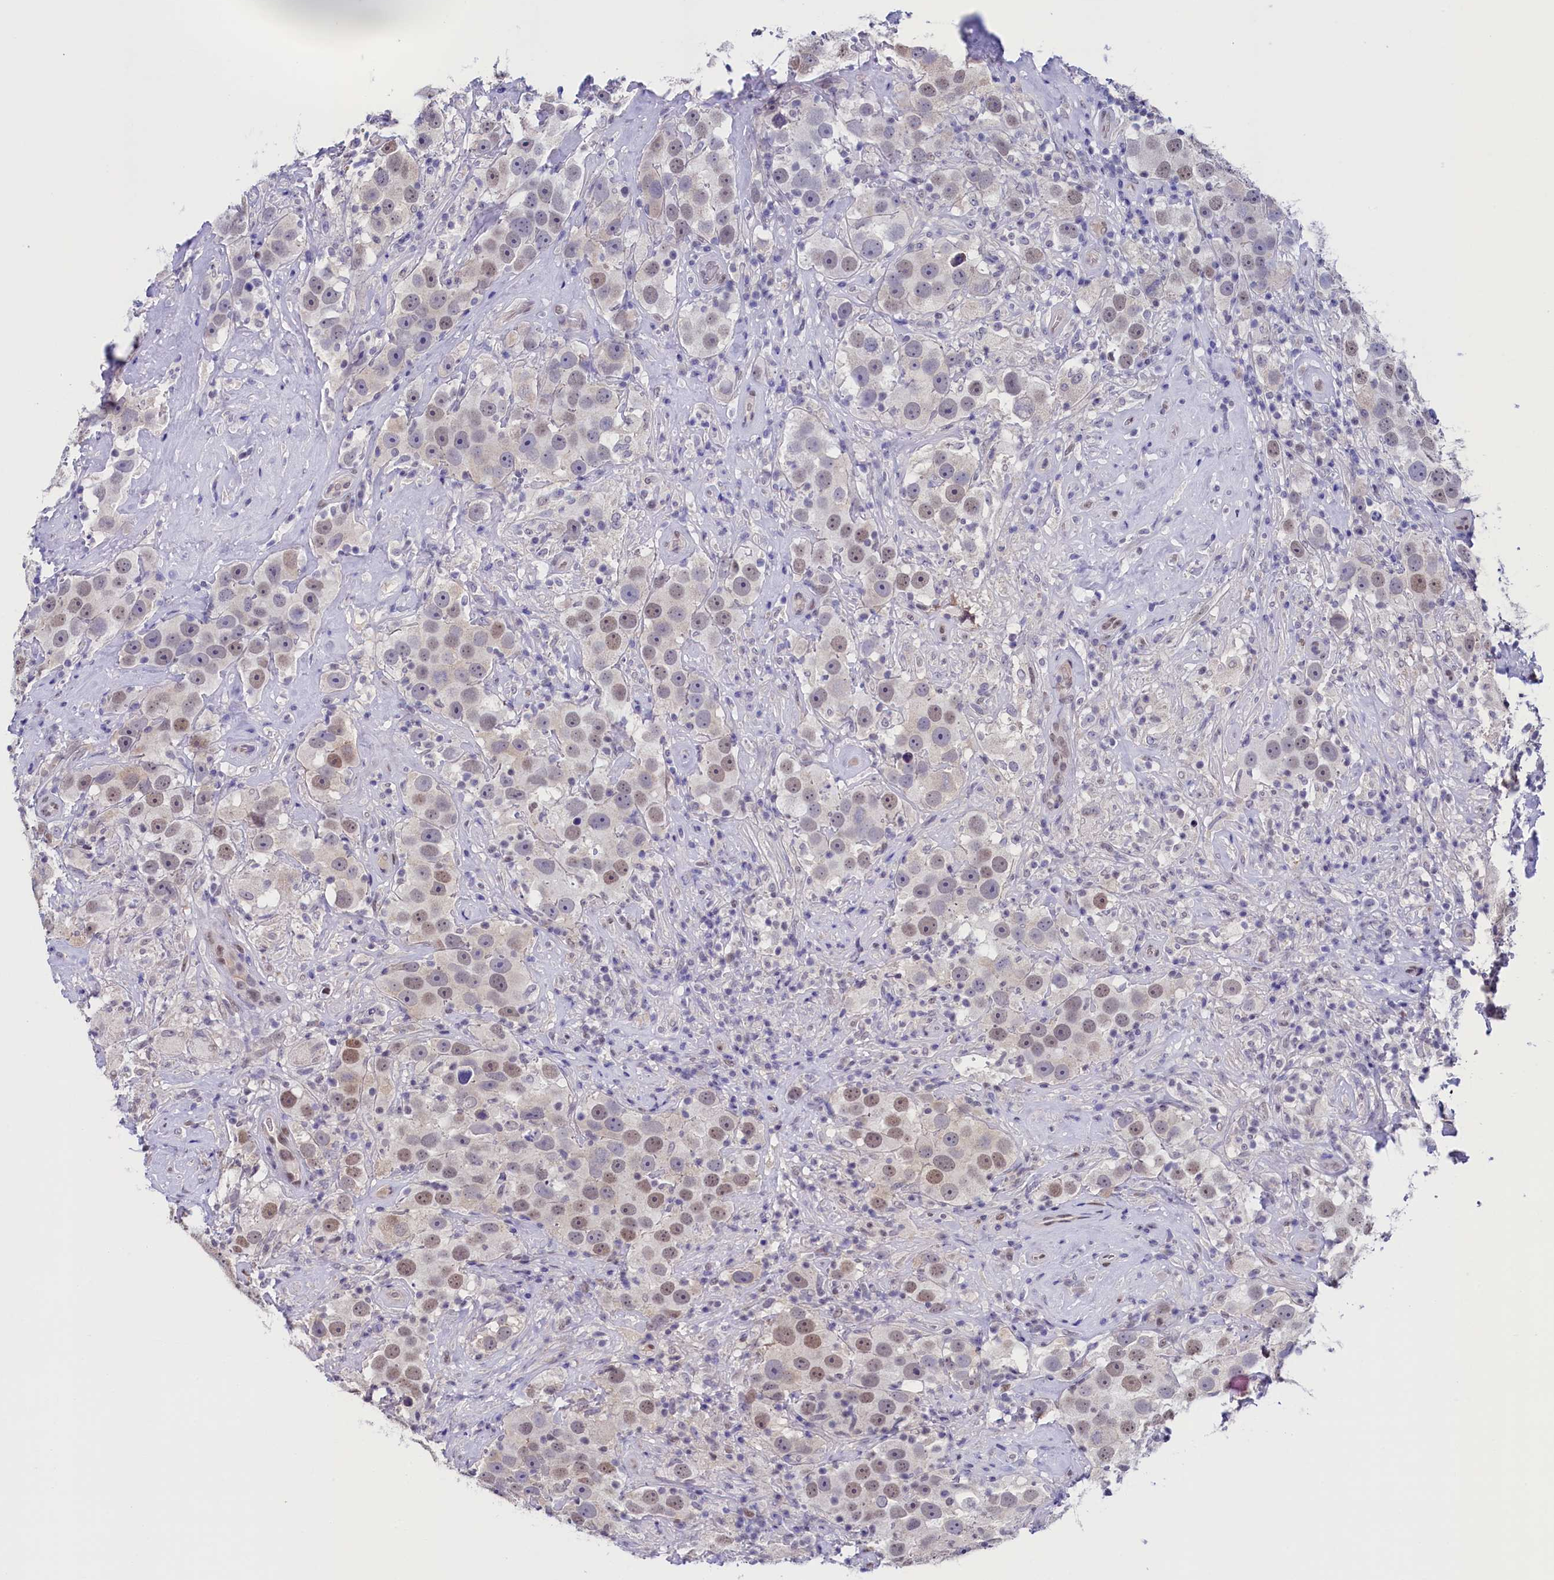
{"staining": {"intensity": "moderate", "quantity": "25%-75%", "location": "nuclear"}, "tissue": "testis cancer", "cell_type": "Tumor cells", "image_type": "cancer", "snomed": [{"axis": "morphology", "description": "Seminoma, NOS"}, {"axis": "topography", "description": "Testis"}], "caption": "Moderate nuclear protein staining is appreciated in about 25%-75% of tumor cells in testis cancer (seminoma).", "gene": "FLYWCH2", "patient": {"sex": "male", "age": 49}}